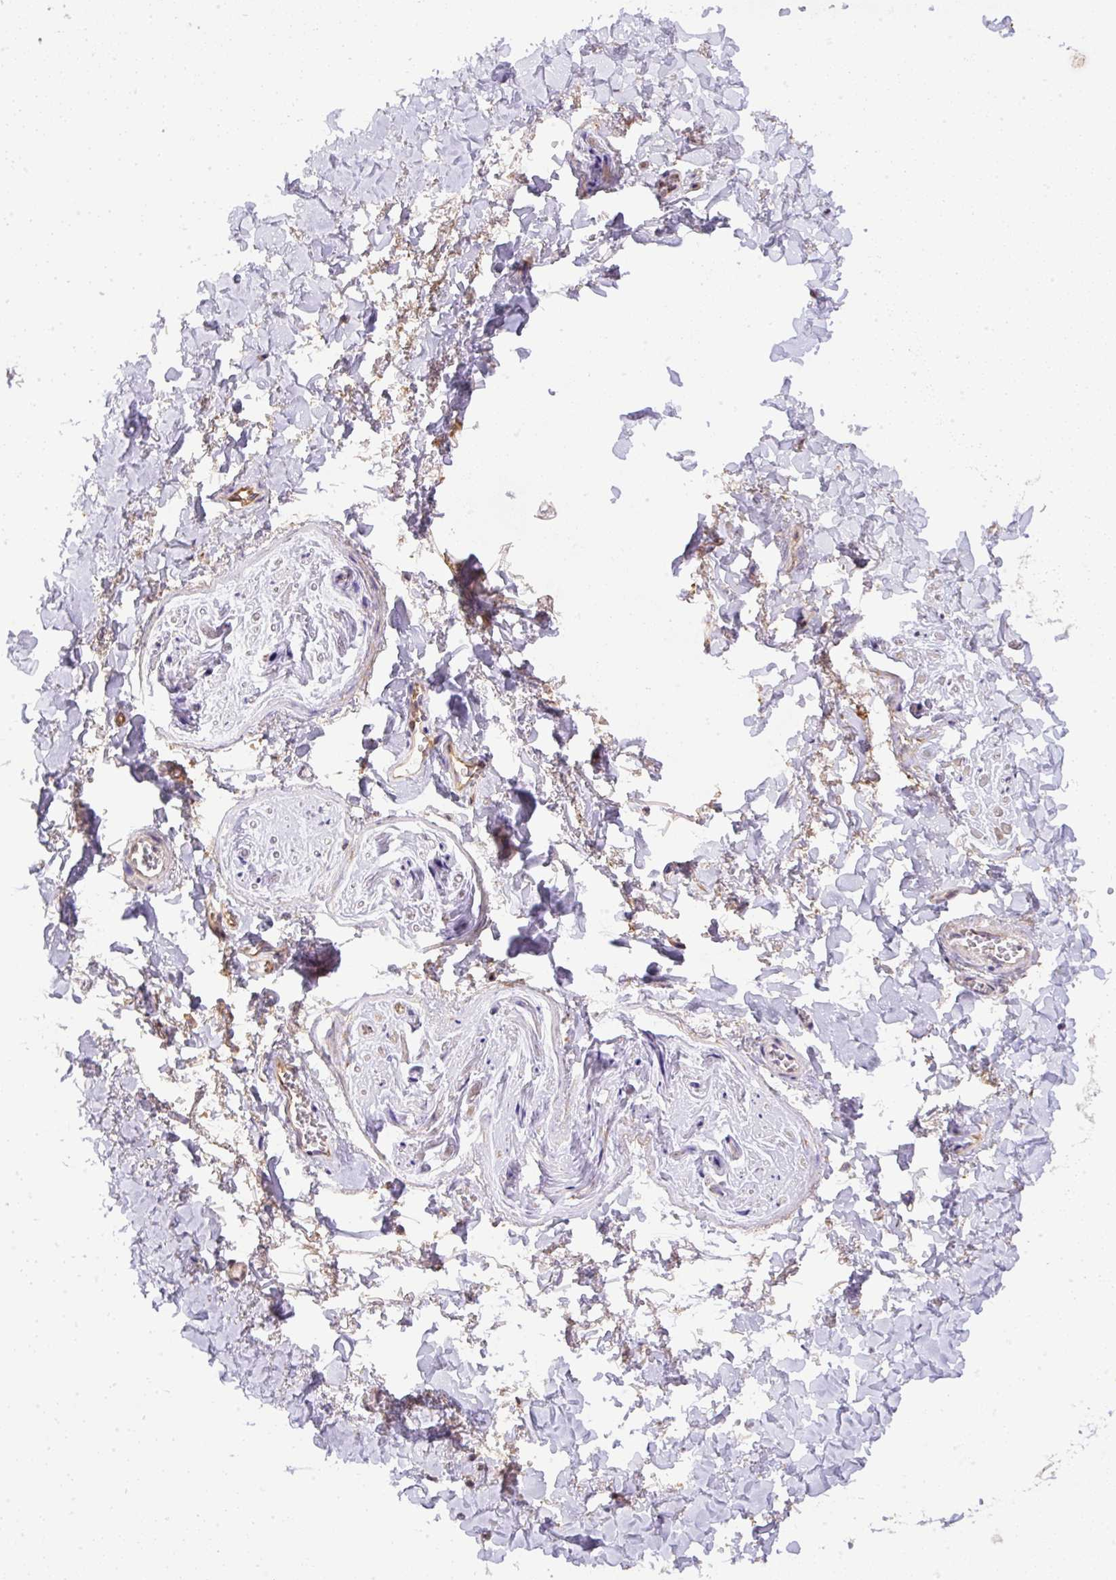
{"staining": {"intensity": "negative", "quantity": "none", "location": "none"}, "tissue": "adipose tissue", "cell_type": "Adipocytes", "image_type": "normal", "snomed": [{"axis": "morphology", "description": "Normal tissue, NOS"}, {"axis": "topography", "description": "Vulva"}, {"axis": "topography", "description": "Vagina"}, {"axis": "topography", "description": "Peripheral nerve tissue"}], "caption": "This is an immunohistochemistry (IHC) image of benign adipose tissue. There is no expression in adipocytes.", "gene": "DAPK1", "patient": {"sex": "female", "age": 66}}